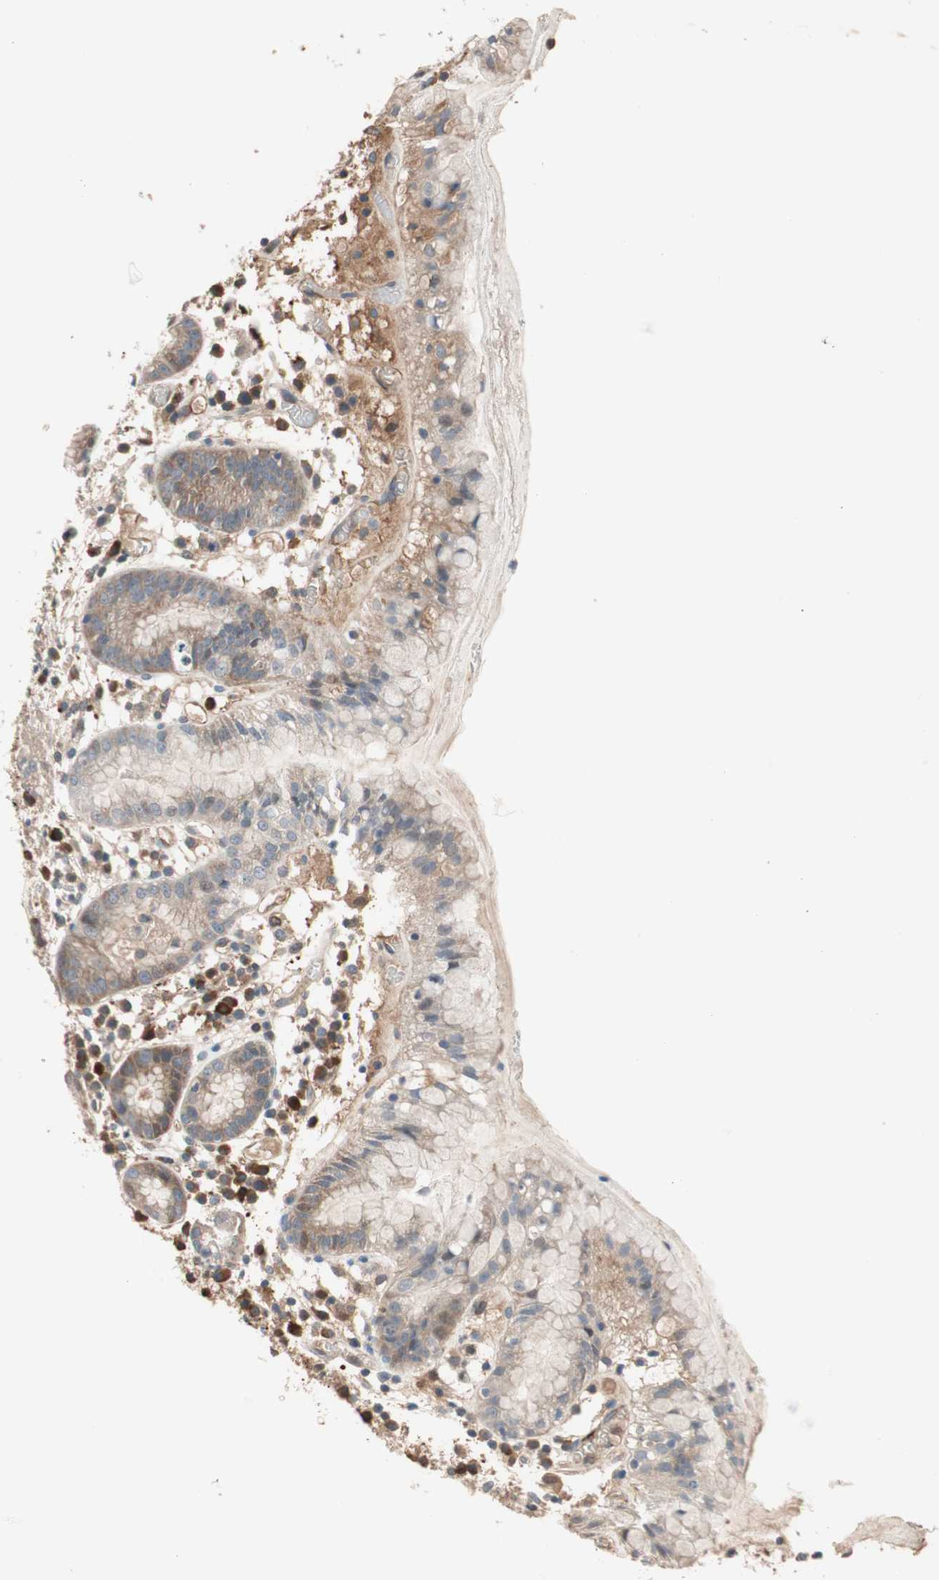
{"staining": {"intensity": "moderate", "quantity": "25%-75%", "location": "cytoplasmic/membranous"}, "tissue": "stomach", "cell_type": "Glandular cells", "image_type": "normal", "snomed": [{"axis": "morphology", "description": "Normal tissue, NOS"}, {"axis": "topography", "description": "Stomach"}, {"axis": "topography", "description": "Stomach, lower"}], "caption": "Glandular cells display medium levels of moderate cytoplasmic/membranous positivity in approximately 25%-75% of cells in benign stomach.", "gene": "P3R3URF", "patient": {"sex": "female", "age": 75}}